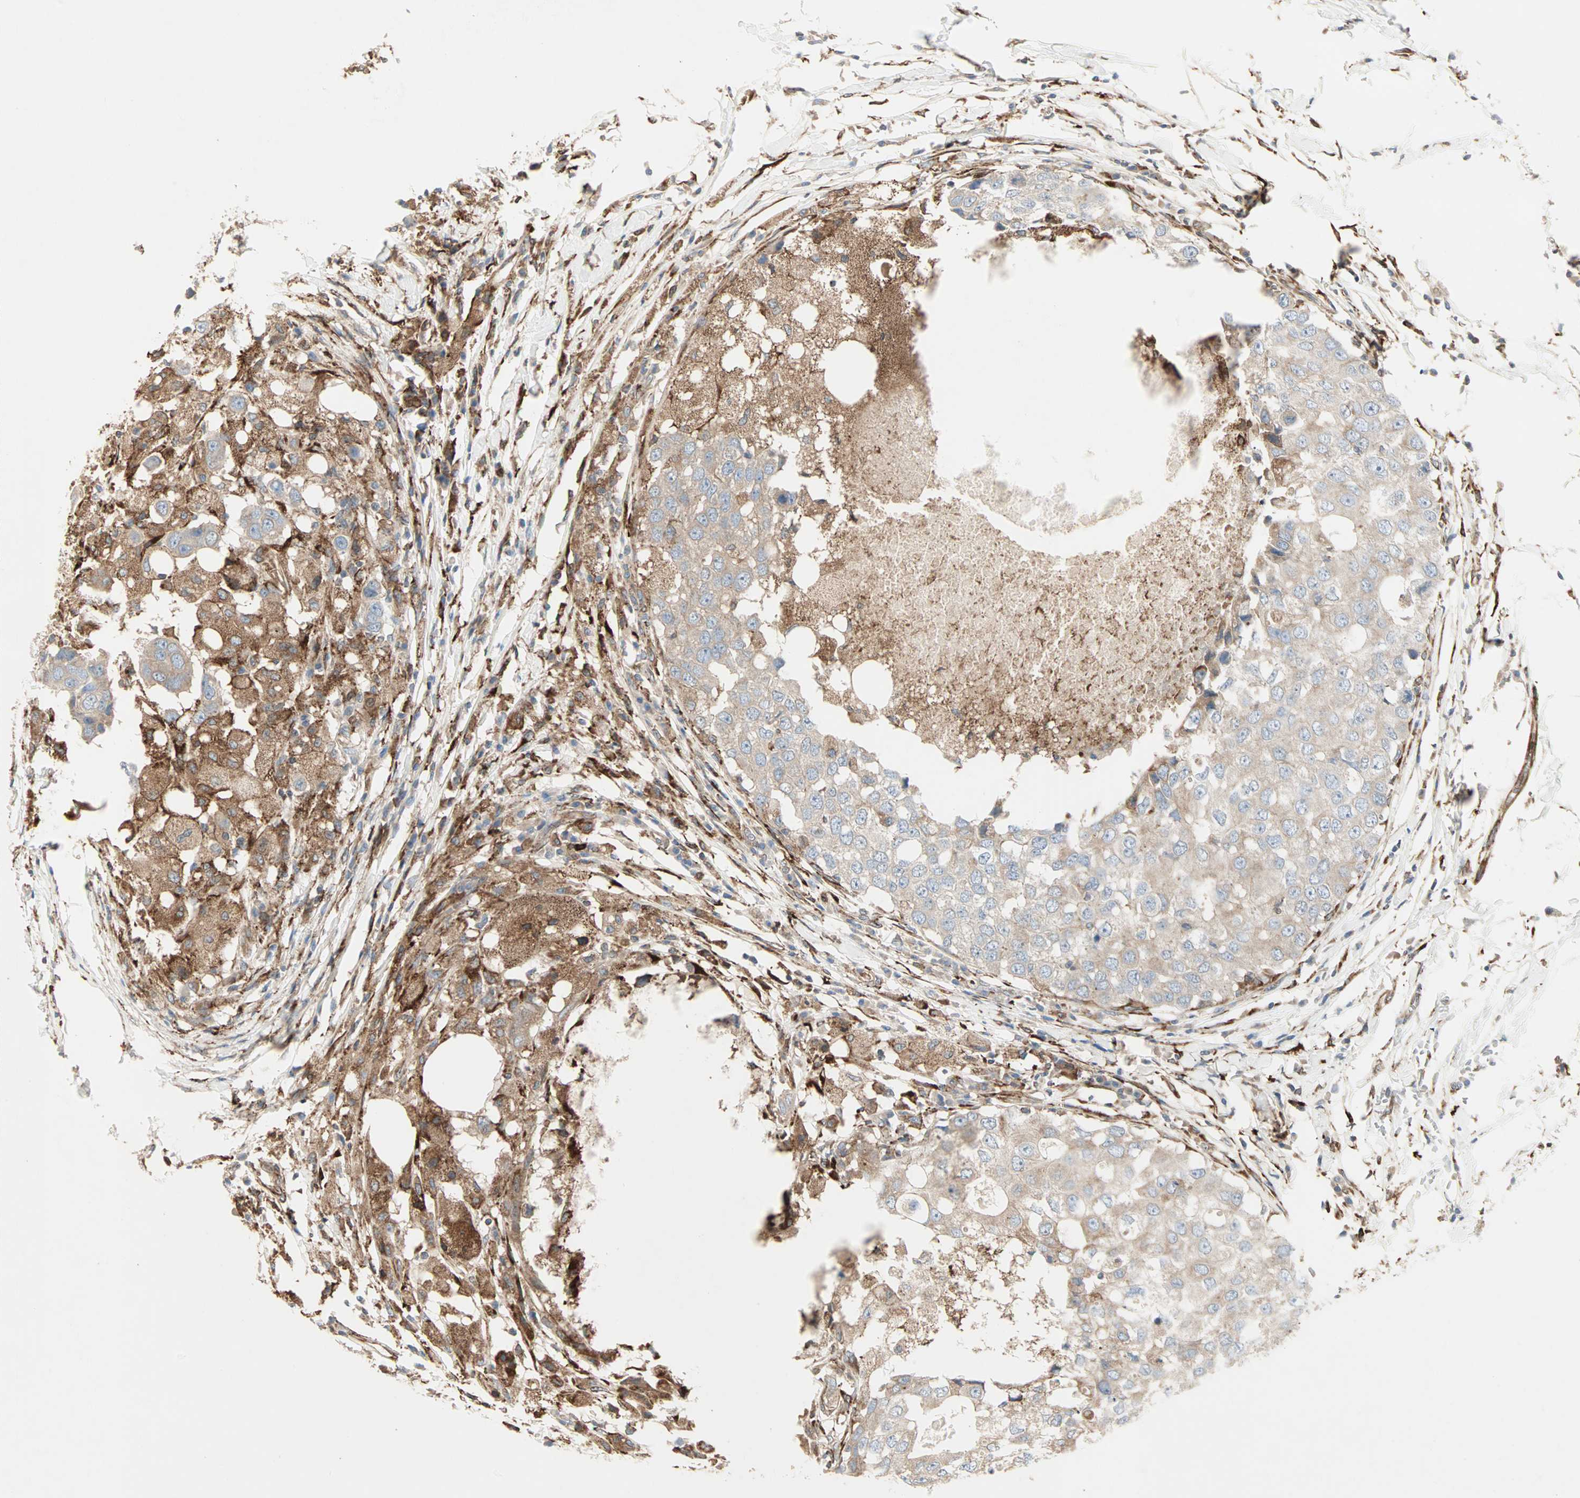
{"staining": {"intensity": "weak", "quantity": ">75%", "location": "cytoplasmic/membranous"}, "tissue": "breast cancer", "cell_type": "Tumor cells", "image_type": "cancer", "snomed": [{"axis": "morphology", "description": "Duct carcinoma"}, {"axis": "topography", "description": "Breast"}], "caption": "Intraductal carcinoma (breast) was stained to show a protein in brown. There is low levels of weak cytoplasmic/membranous expression in approximately >75% of tumor cells.", "gene": "H6PD", "patient": {"sex": "female", "age": 27}}